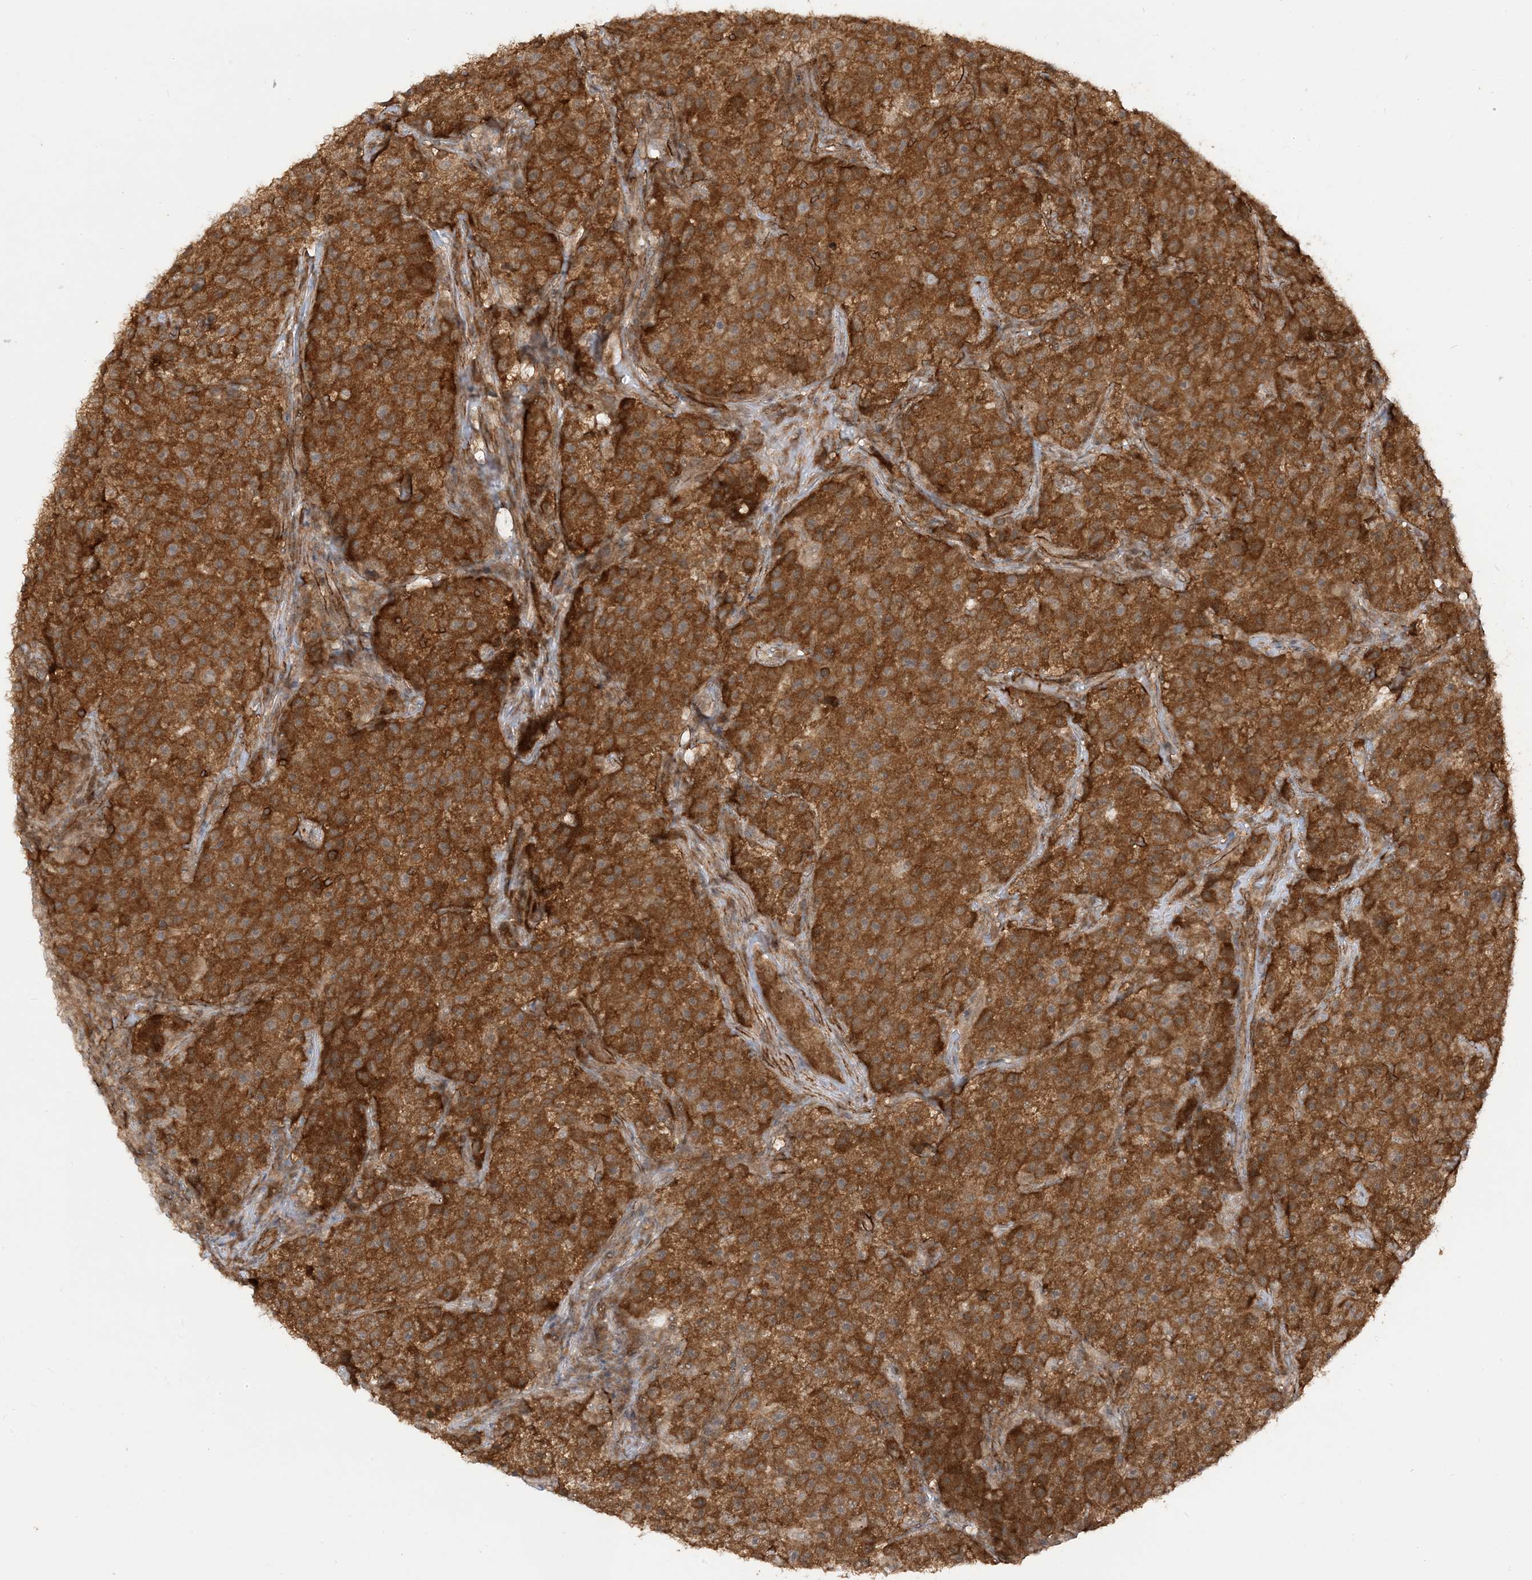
{"staining": {"intensity": "strong", "quantity": ">75%", "location": "cytoplasmic/membranous"}, "tissue": "testis cancer", "cell_type": "Tumor cells", "image_type": "cancer", "snomed": [{"axis": "morphology", "description": "Seminoma, NOS"}, {"axis": "topography", "description": "Testis"}], "caption": "Testis seminoma tissue demonstrates strong cytoplasmic/membranous staining in approximately >75% of tumor cells Using DAB (3,3'-diaminobenzidine) (brown) and hematoxylin (blue) stains, captured at high magnification using brightfield microscopy.", "gene": "TBCC", "patient": {"sex": "male", "age": 22}}